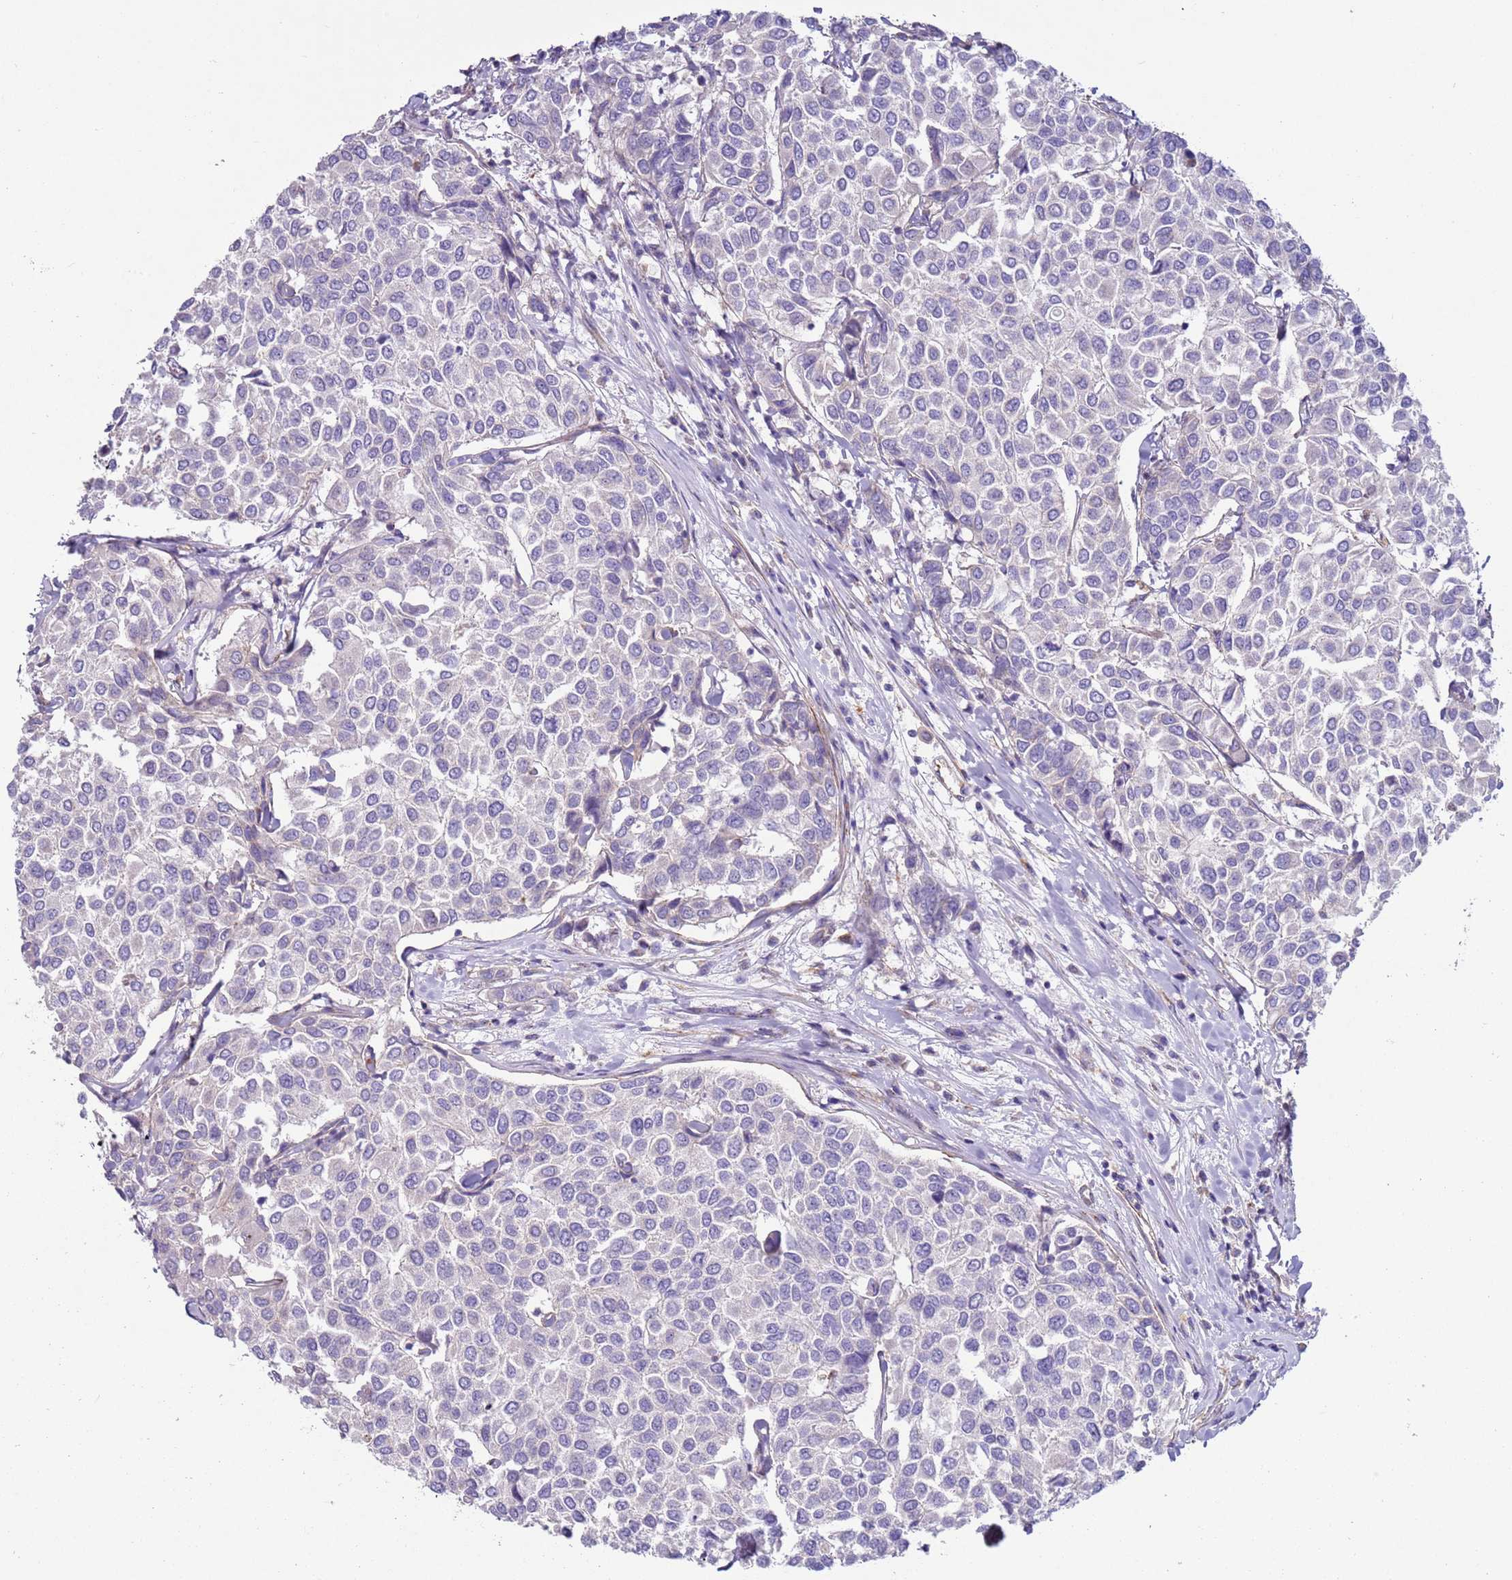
{"staining": {"intensity": "negative", "quantity": "none", "location": "none"}, "tissue": "breast cancer", "cell_type": "Tumor cells", "image_type": "cancer", "snomed": [{"axis": "morphology", "description": "Duct carcinoma"}, {"axis": "topography", "description": "Breast"}], "caption": "There is no significant expression in tumor cells of breast cancer (infiltrating ductal carcinoma). Brightfield microscopy of IHC stained with DAB (3,3'-diaminobenzidine) (brown) and hematoxylin (blue), captured at high magnification.", "gene": "HEATR1", "patient": {"sex": "female", "age": 55}}